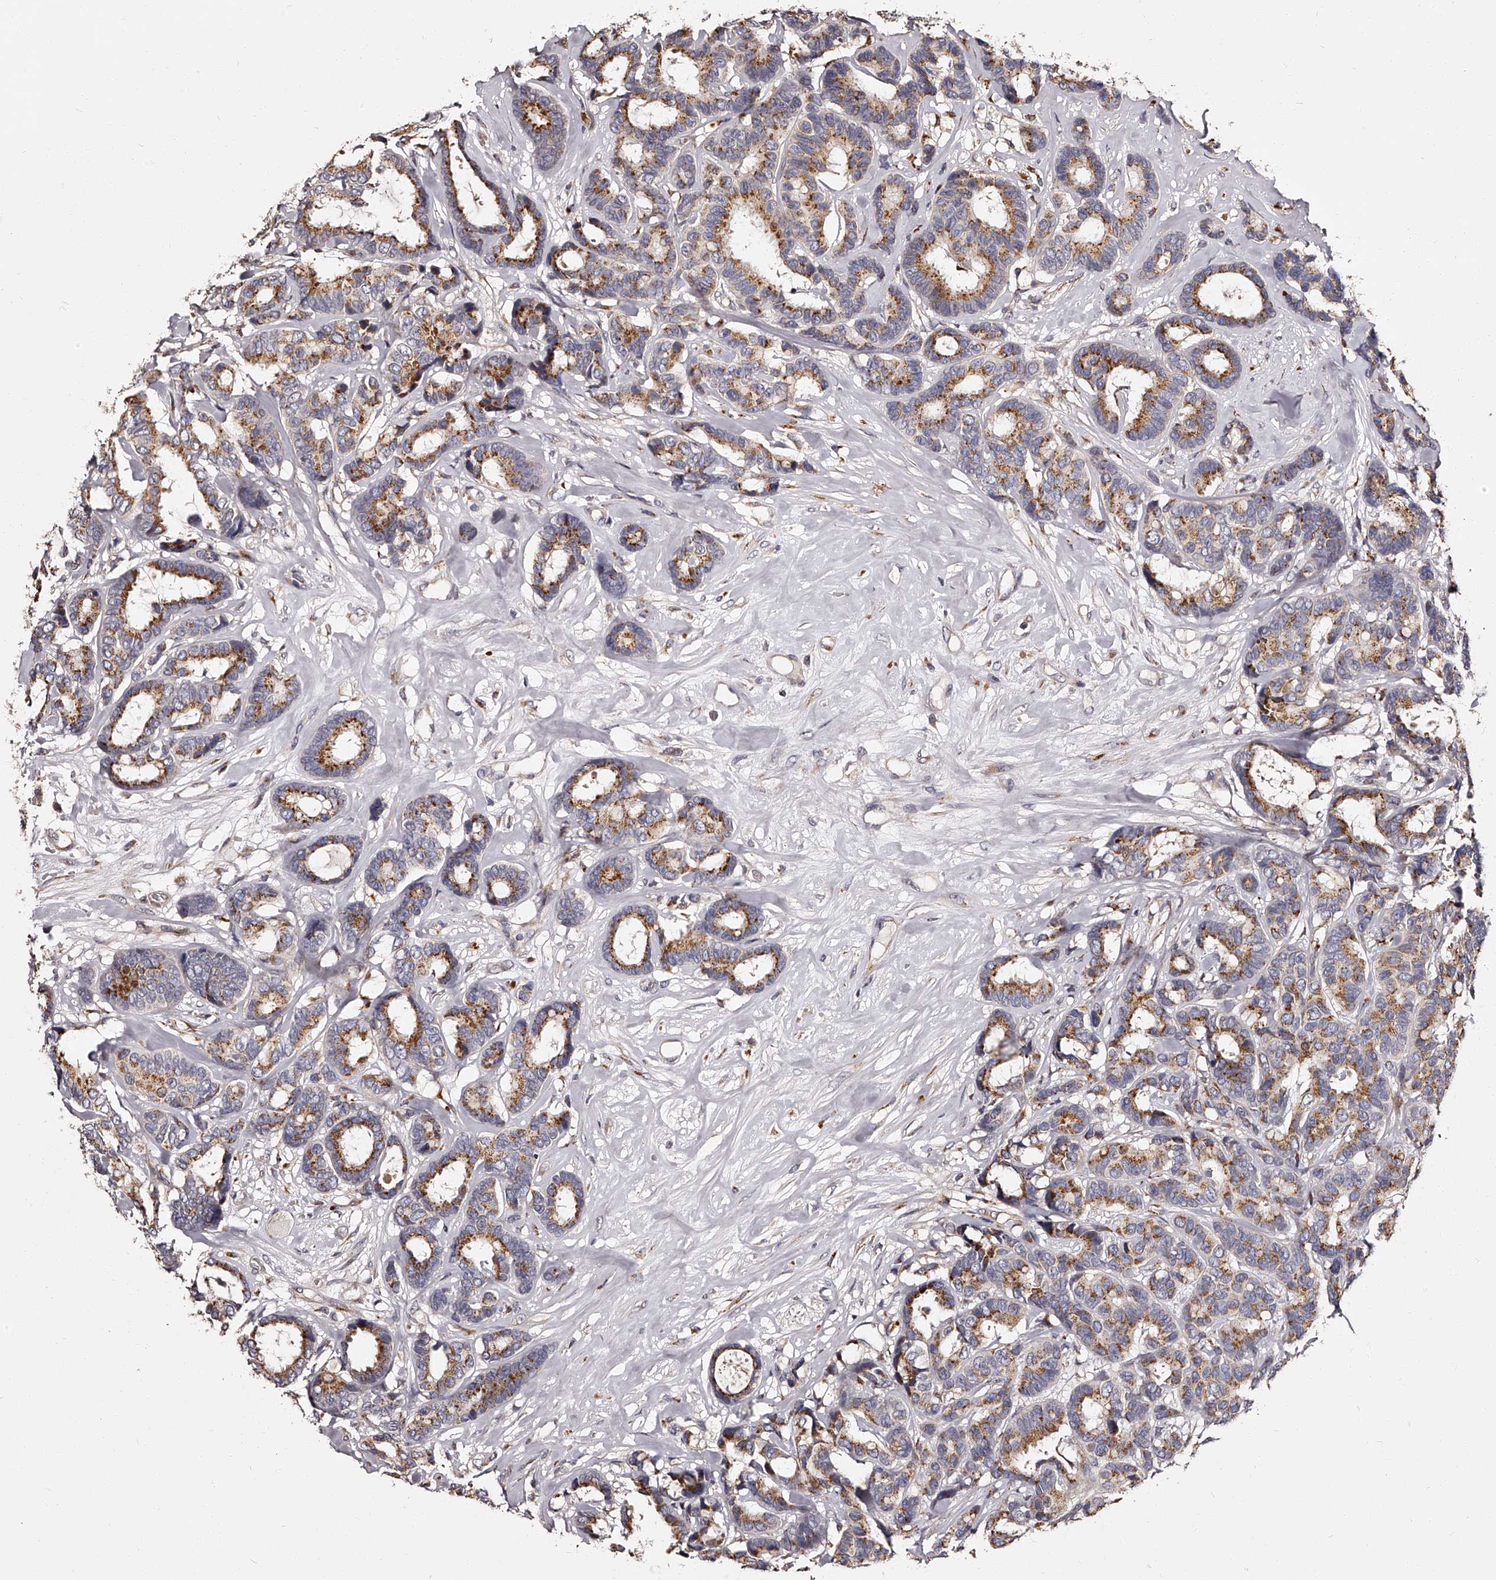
{"staining": {"intensity": "moderate", "quantity": ">75%", "location": "cytoplasmic/membranous"}, "tissue": "breast cancer", "cell_type": "Tumor cells", "image_type": "cancer", "snomed": [{"axis": "morphology", "description": "Duct carcinoma"}, {"axis": "topography", "description": "Breast"}], "caption": "This image exhibits breast intraductal carcinoma stained with immunohistochemistry (IHC) to label a protein in brown. The cytoplasmic/membranous of tumor cells show moderate positivity for the protein. Nuclei are counter-stained blue.", "gene": "RSC1A1", "patient": {"sex": "female", "age": 87}}